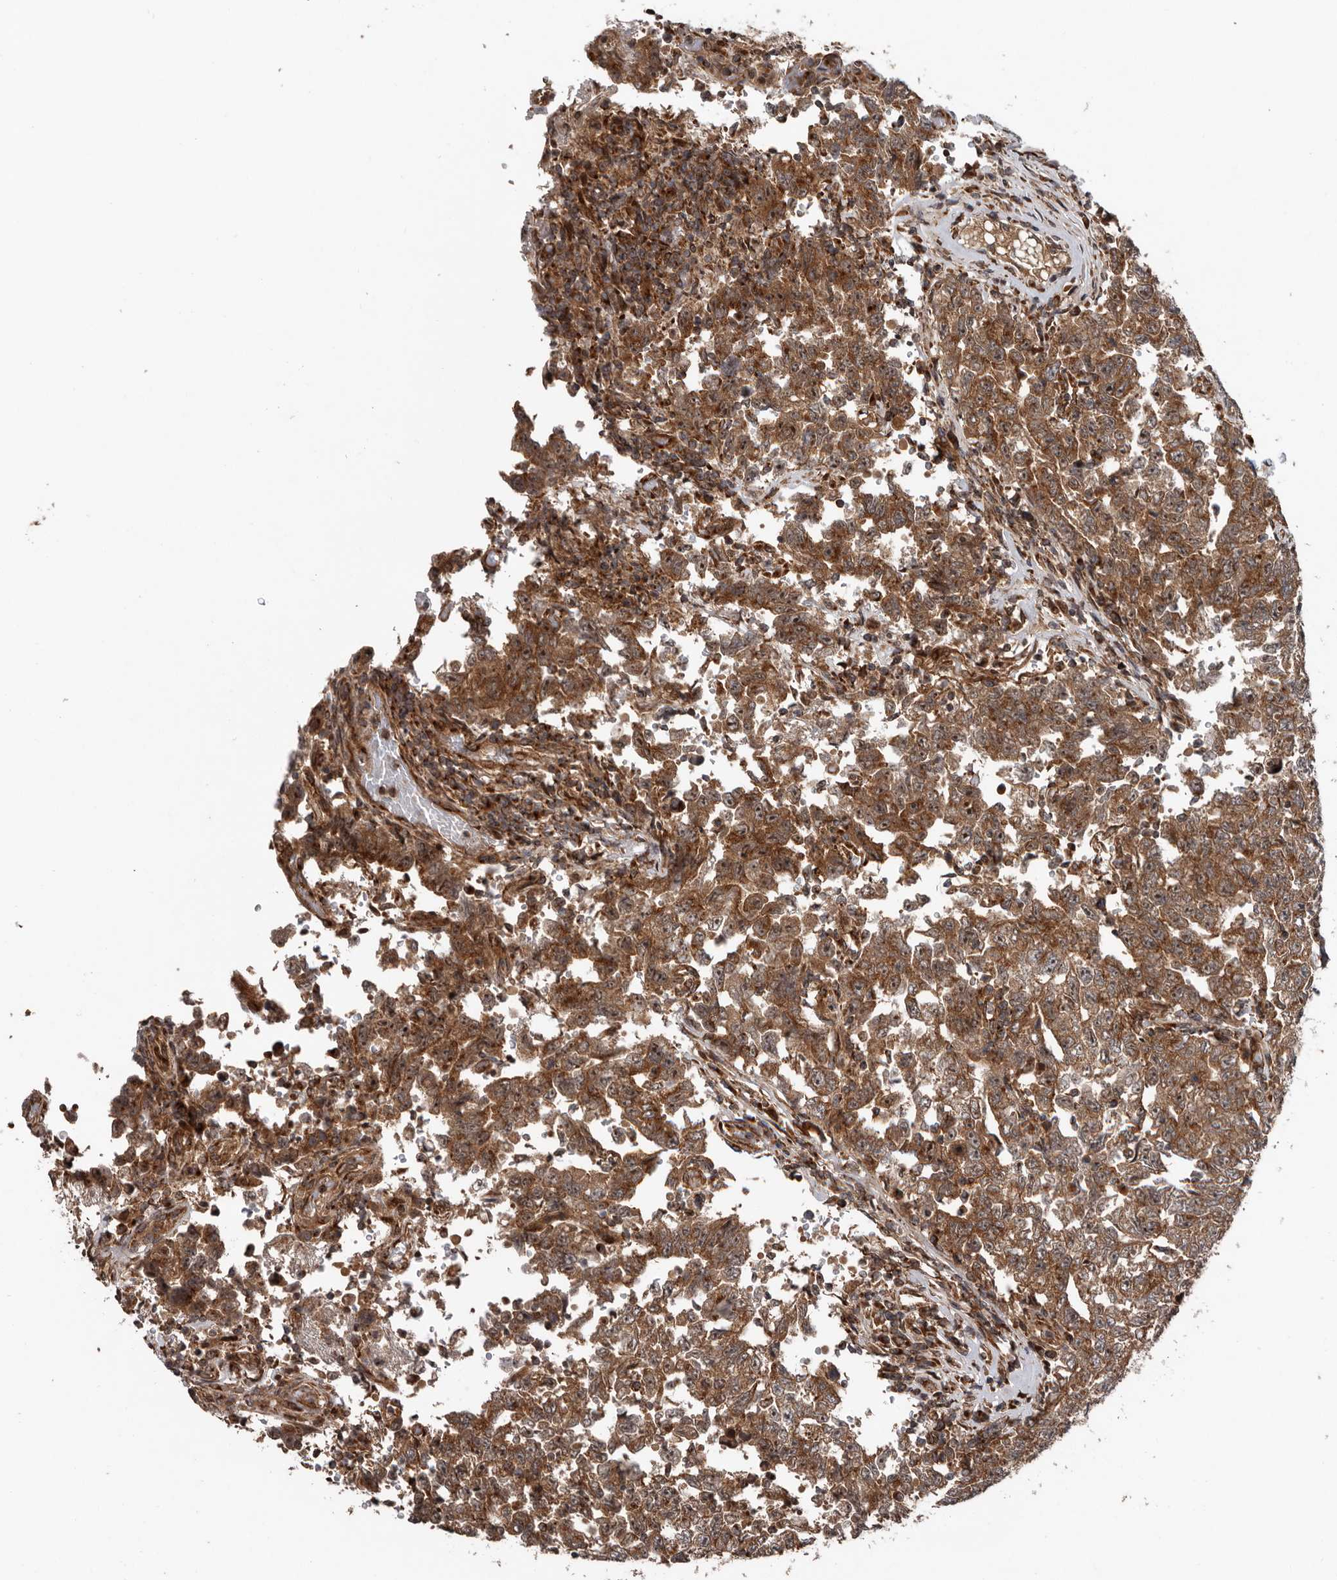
{"staining": {"intensity": "moderate", "quantity": ">75%", "location": "cytoplasmic/membranous,nuclear"}, "tissue": "testis cancer", "cell_type": "Tumor cells", "image_type": "cancer", "snomed": [{"axis": "morphology", "description": "Carcinoma, Embryonal, NOS"}, {"axis": "topography", "description": "Testis"}], "caption": "Brown immunohistochemical staining in human embryonal carcinoma (testis) exhibits moderate cytoplasmic/membranous and nuclear expression in about >75% of tumor cells.", "gene": "CCDC190", "patient": {"sex": "male", "age": 26}}